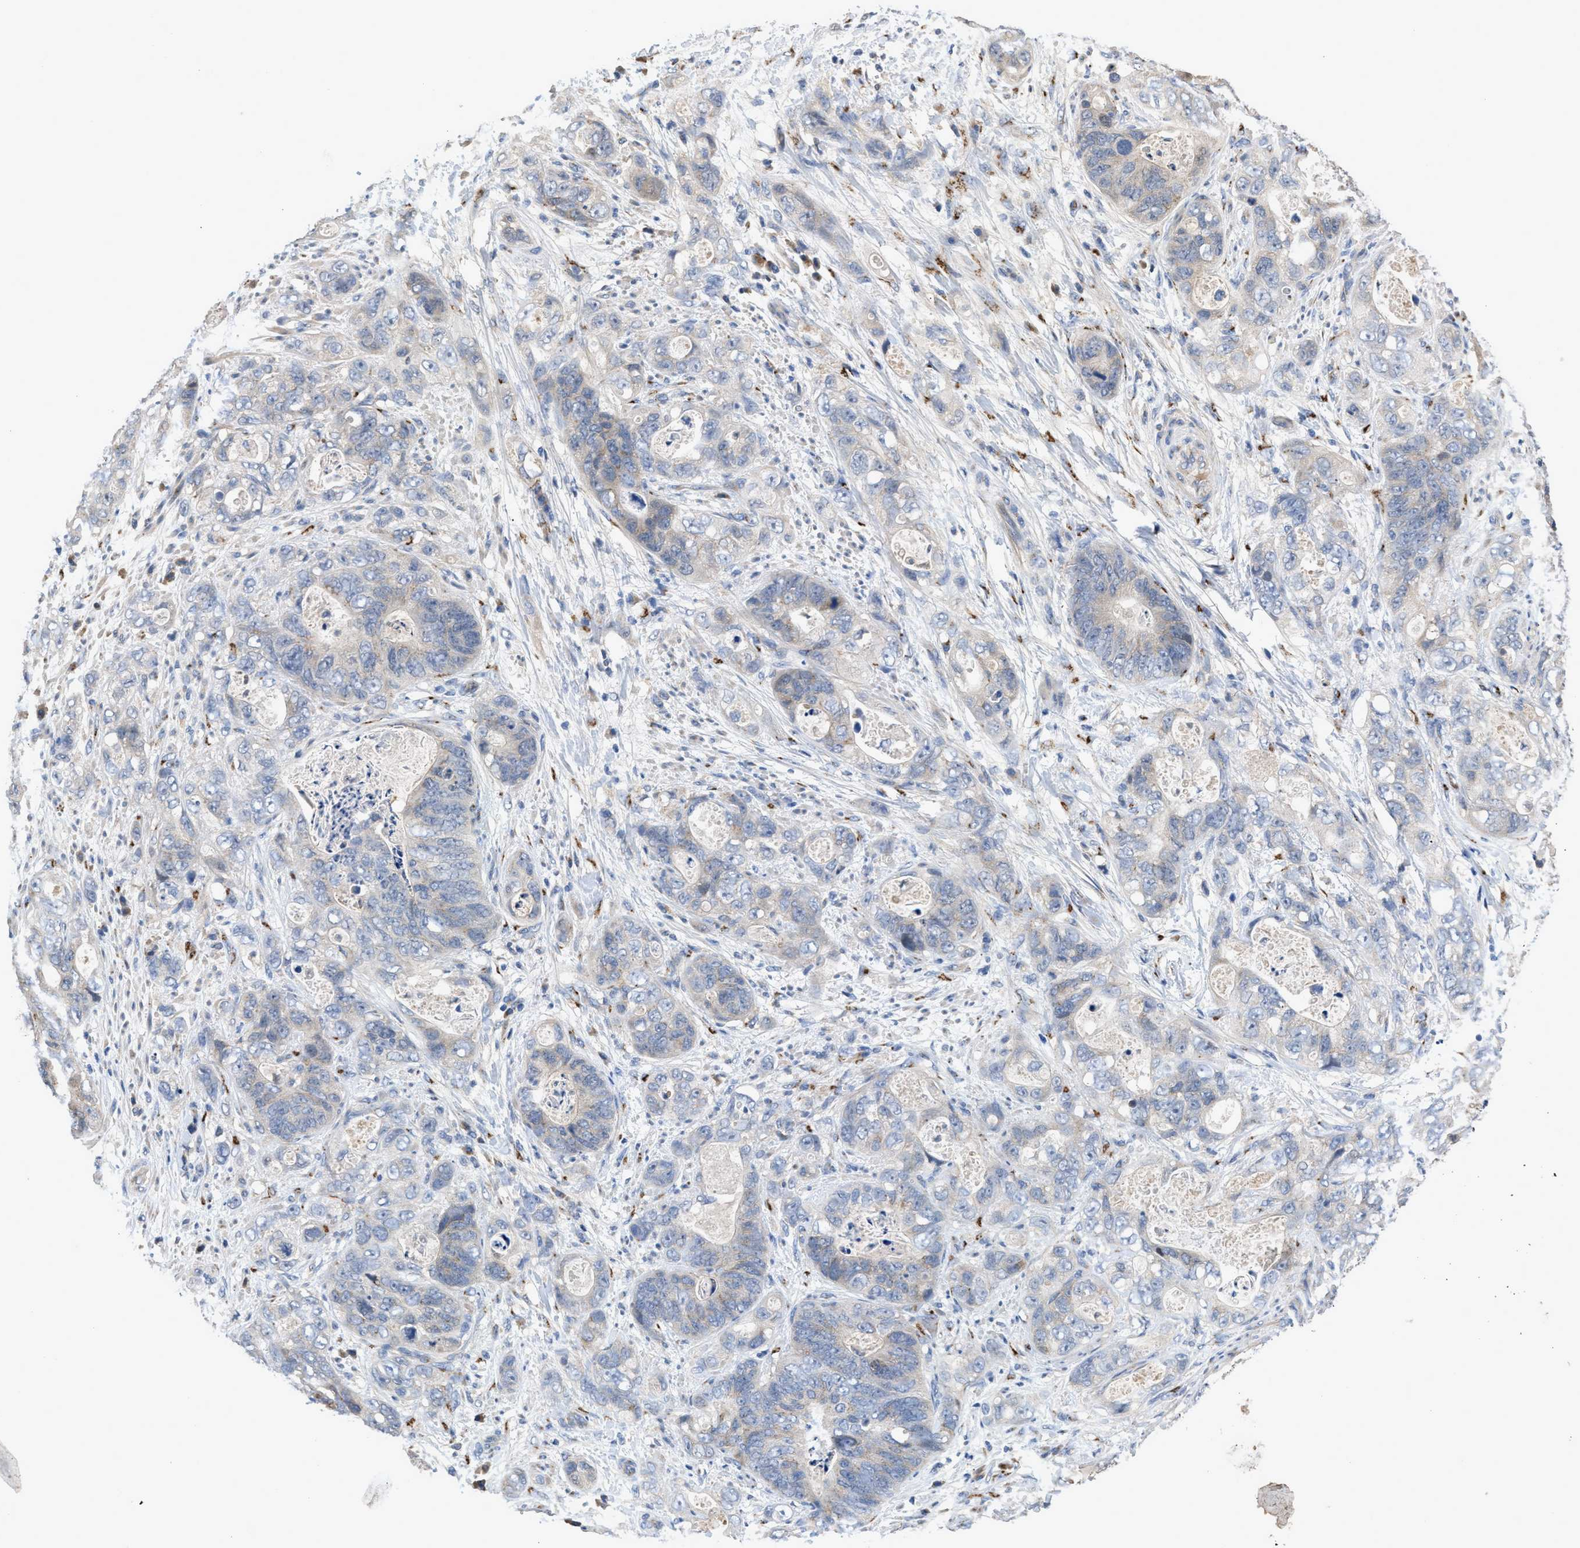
{"staining": {"intensity": "negative", "quantity": "none", "location": "none"}, "tissue": "stomach cancer", "cell_type": "Tumor cells", "image_type": "cancer", "snomed": [{"axis": "morphology", "description": "Adenocarcinoma, NOS"}, {"axis": "topography", "description": "Stomach"}], "caption": "Tumor cells show no significant protein expression in adenocarcinoma (stomach).", "gene": "SIK2", "patient": {"sex": "female", "age": 89}}